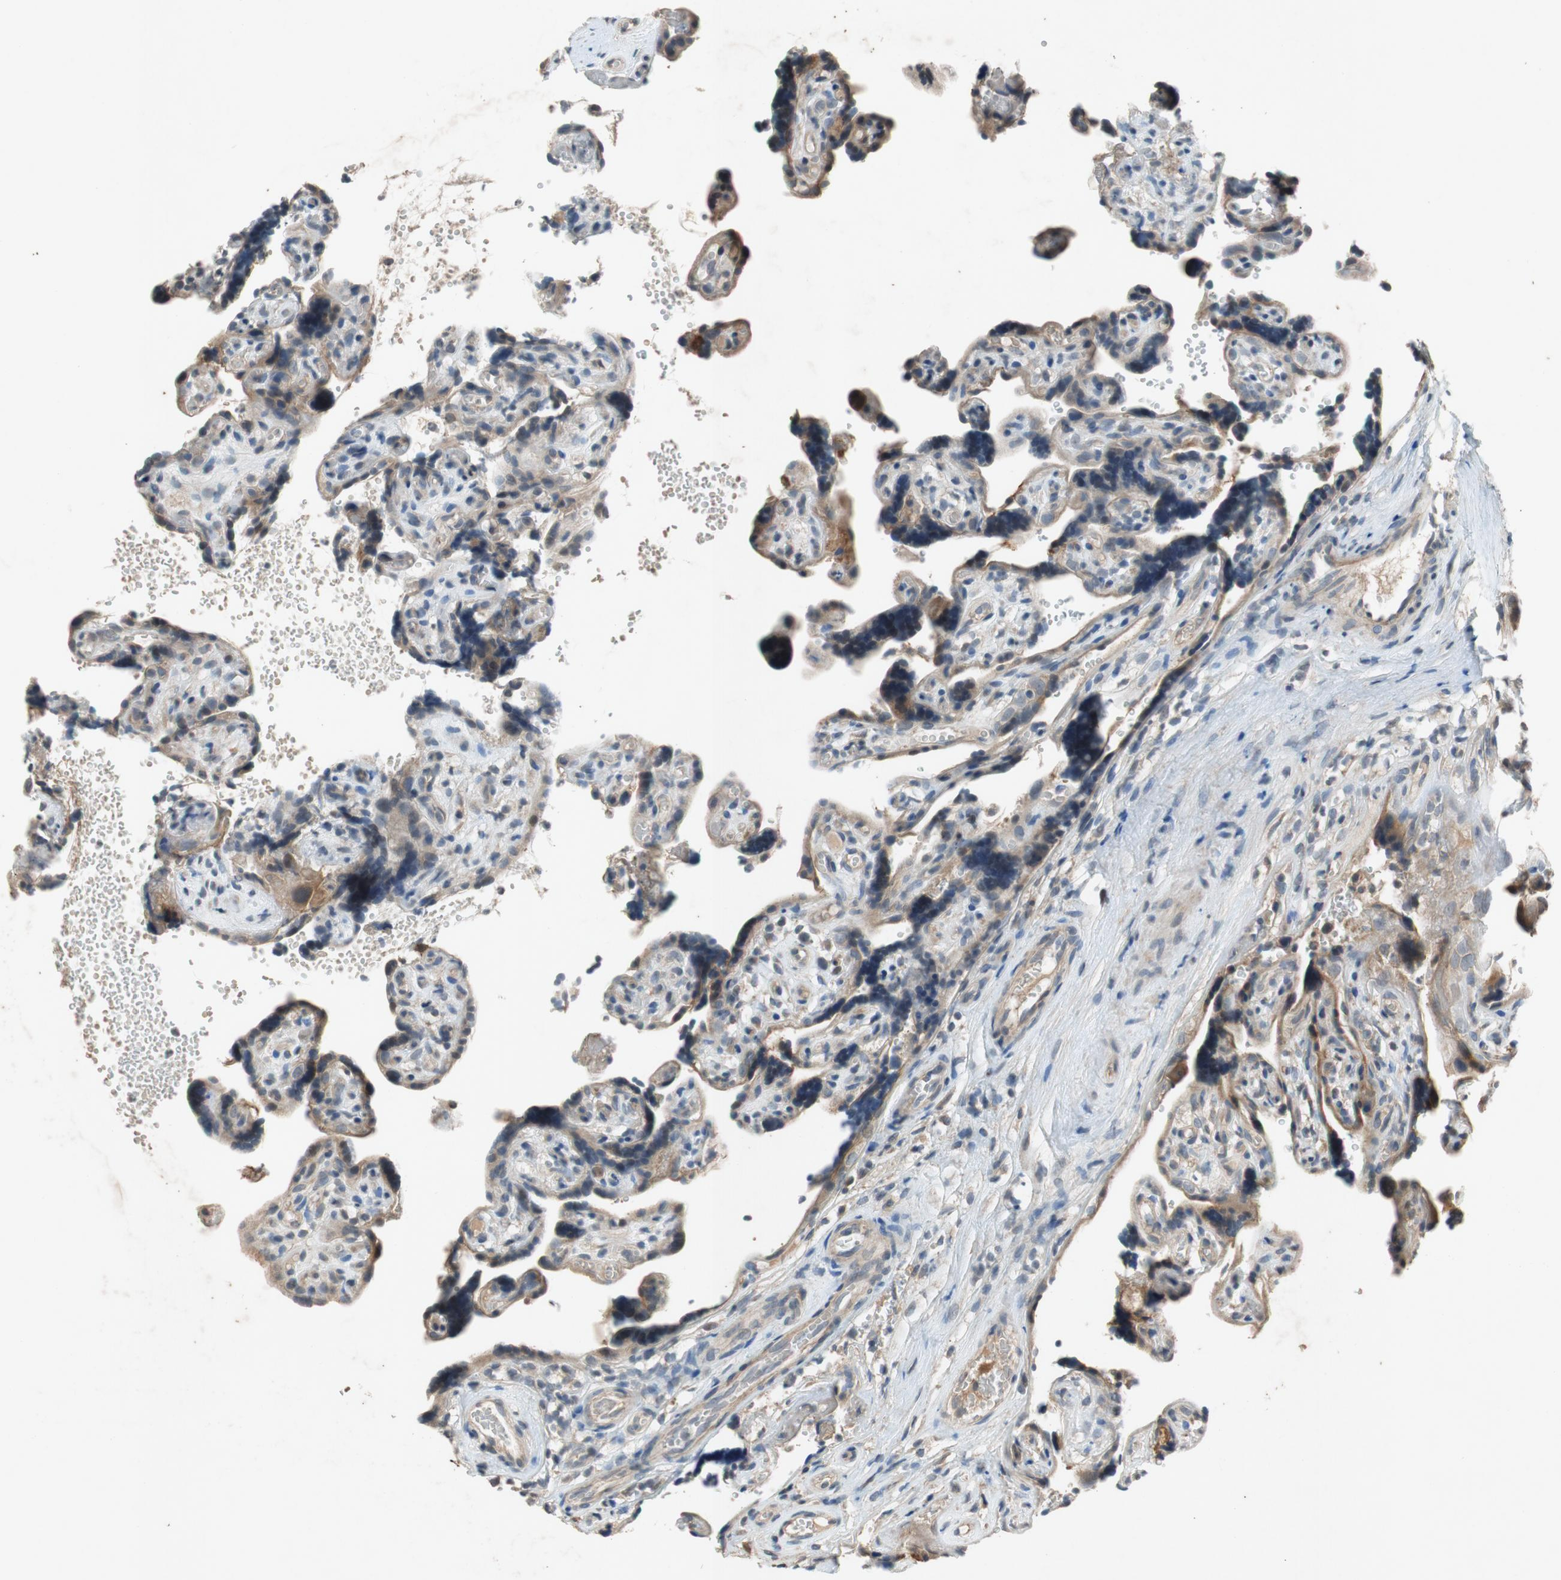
{"staining": {"intensity": "moderate", "quantity": ">75%", "location": "cytoplasmic/membranous"}, "tissue": "placenta", "cell_type": "Trophoblastic cells", "image_type": "normal", "snomed": [{"axis": "morphology", "description": "Normal tissue, NOS"}, {"axis": "topography", "description": "Placenta"}], "caption": "A micrograph showing moderate cytoplasmic/membranous staining in approximately >75% of trophoblastic cells in benign placenta, as visualized by brown immunohistochemical staining.", "gene": "ATP2C1", "patient": {"sex": "female", "age": 30}}